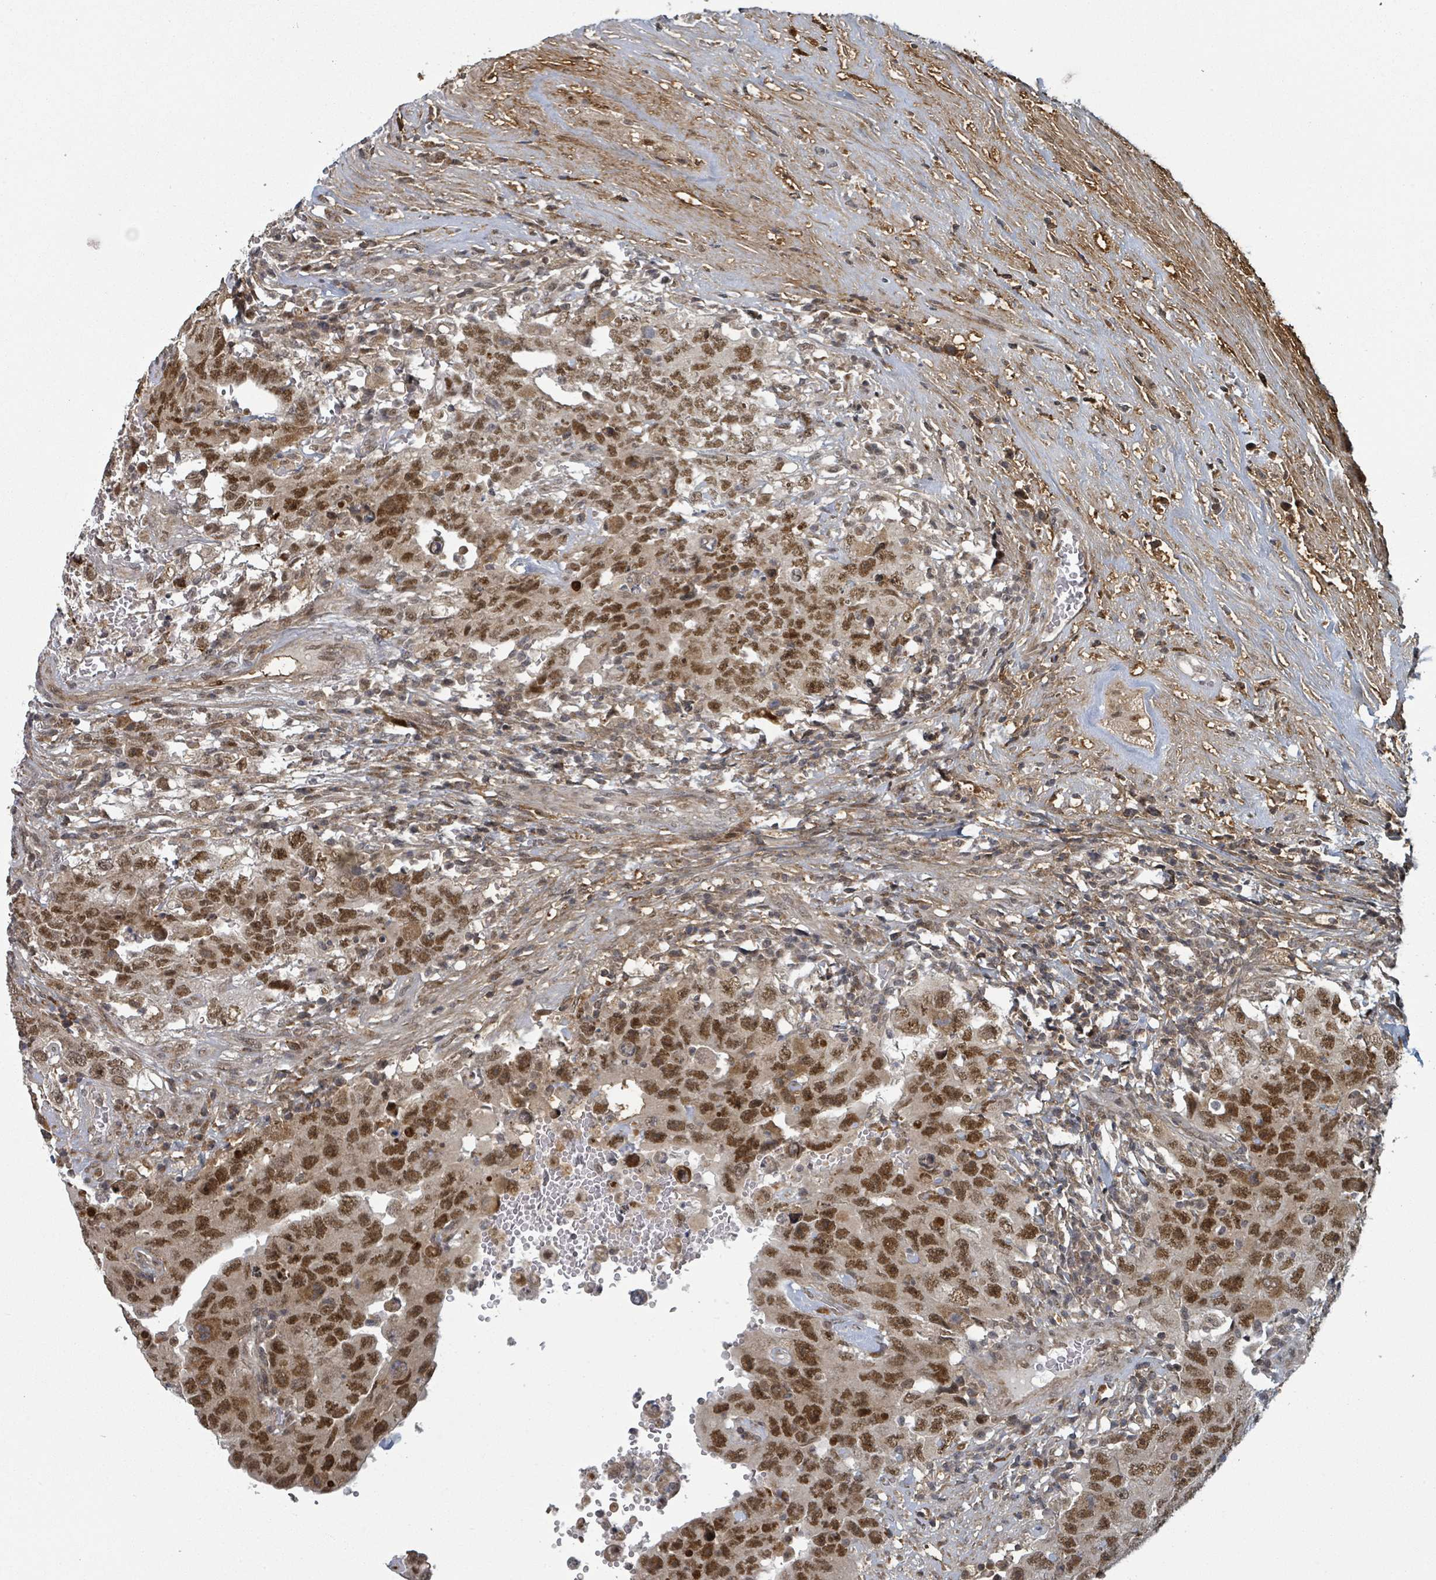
{"staining": {"intensity": "strong", "quantity": ">75%", "location": "nuclear"}, "tissue": "testis cancer", "cell_type": "Tumor cells", "image_type": "cancer", "snomed": [{"axis": "morphology", "description": "Carcinoma, Embryonal, NOS"}, {"axis": "topography", "description": "Testis"}], "caption": "Immunohistochemistry (IHC) image of neoplastic tissue: human testis cancer stained using IHC exhibits high levels of strong protein expression localized specifically in the nuclear of tumor cells, appearing as a nuclear brown color.", "gene": "GTF3C1", "patient": {"sex": "male", "age": 26}}